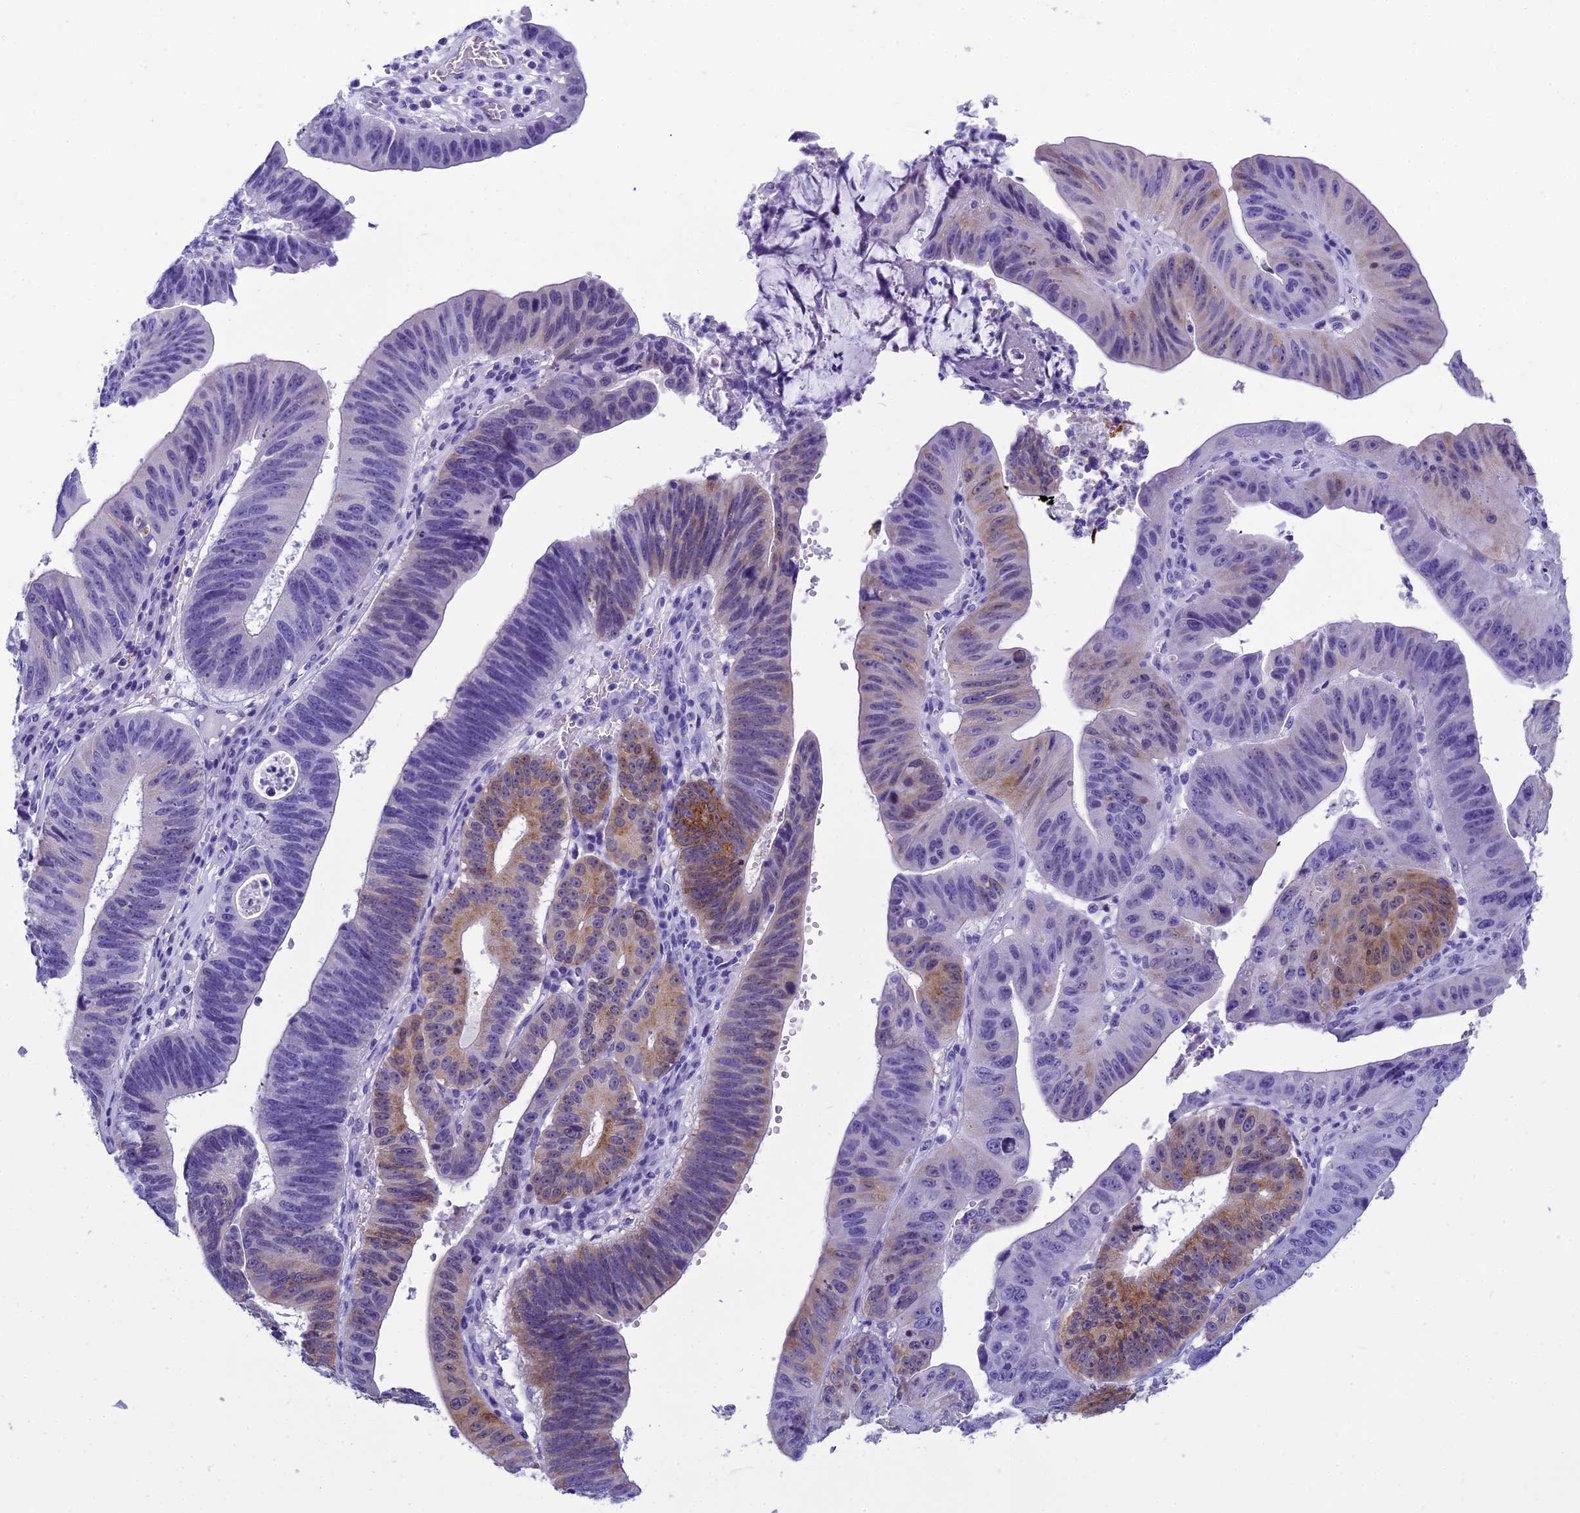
{"staining": {"intensity": "moderate", "quantity": "<25%", "location": "cytoplasmic/membranous"}, "tissue": "stomach cancer", "cell_type": "Tumor cells", "image_type": "cancer", "snomed": [{"axis": "morphology", "description": "Adenocarcinoma, NOS"}, {"axis": "topography", "description": "Stomach"}], "caption": "Tumor cells display low levels of moderate cytoplasmic/membranous positivity in about <25% of cells in stomach cancer.", "gene": "KCTD14", "patient": {"sex": "male", "age": 59}}